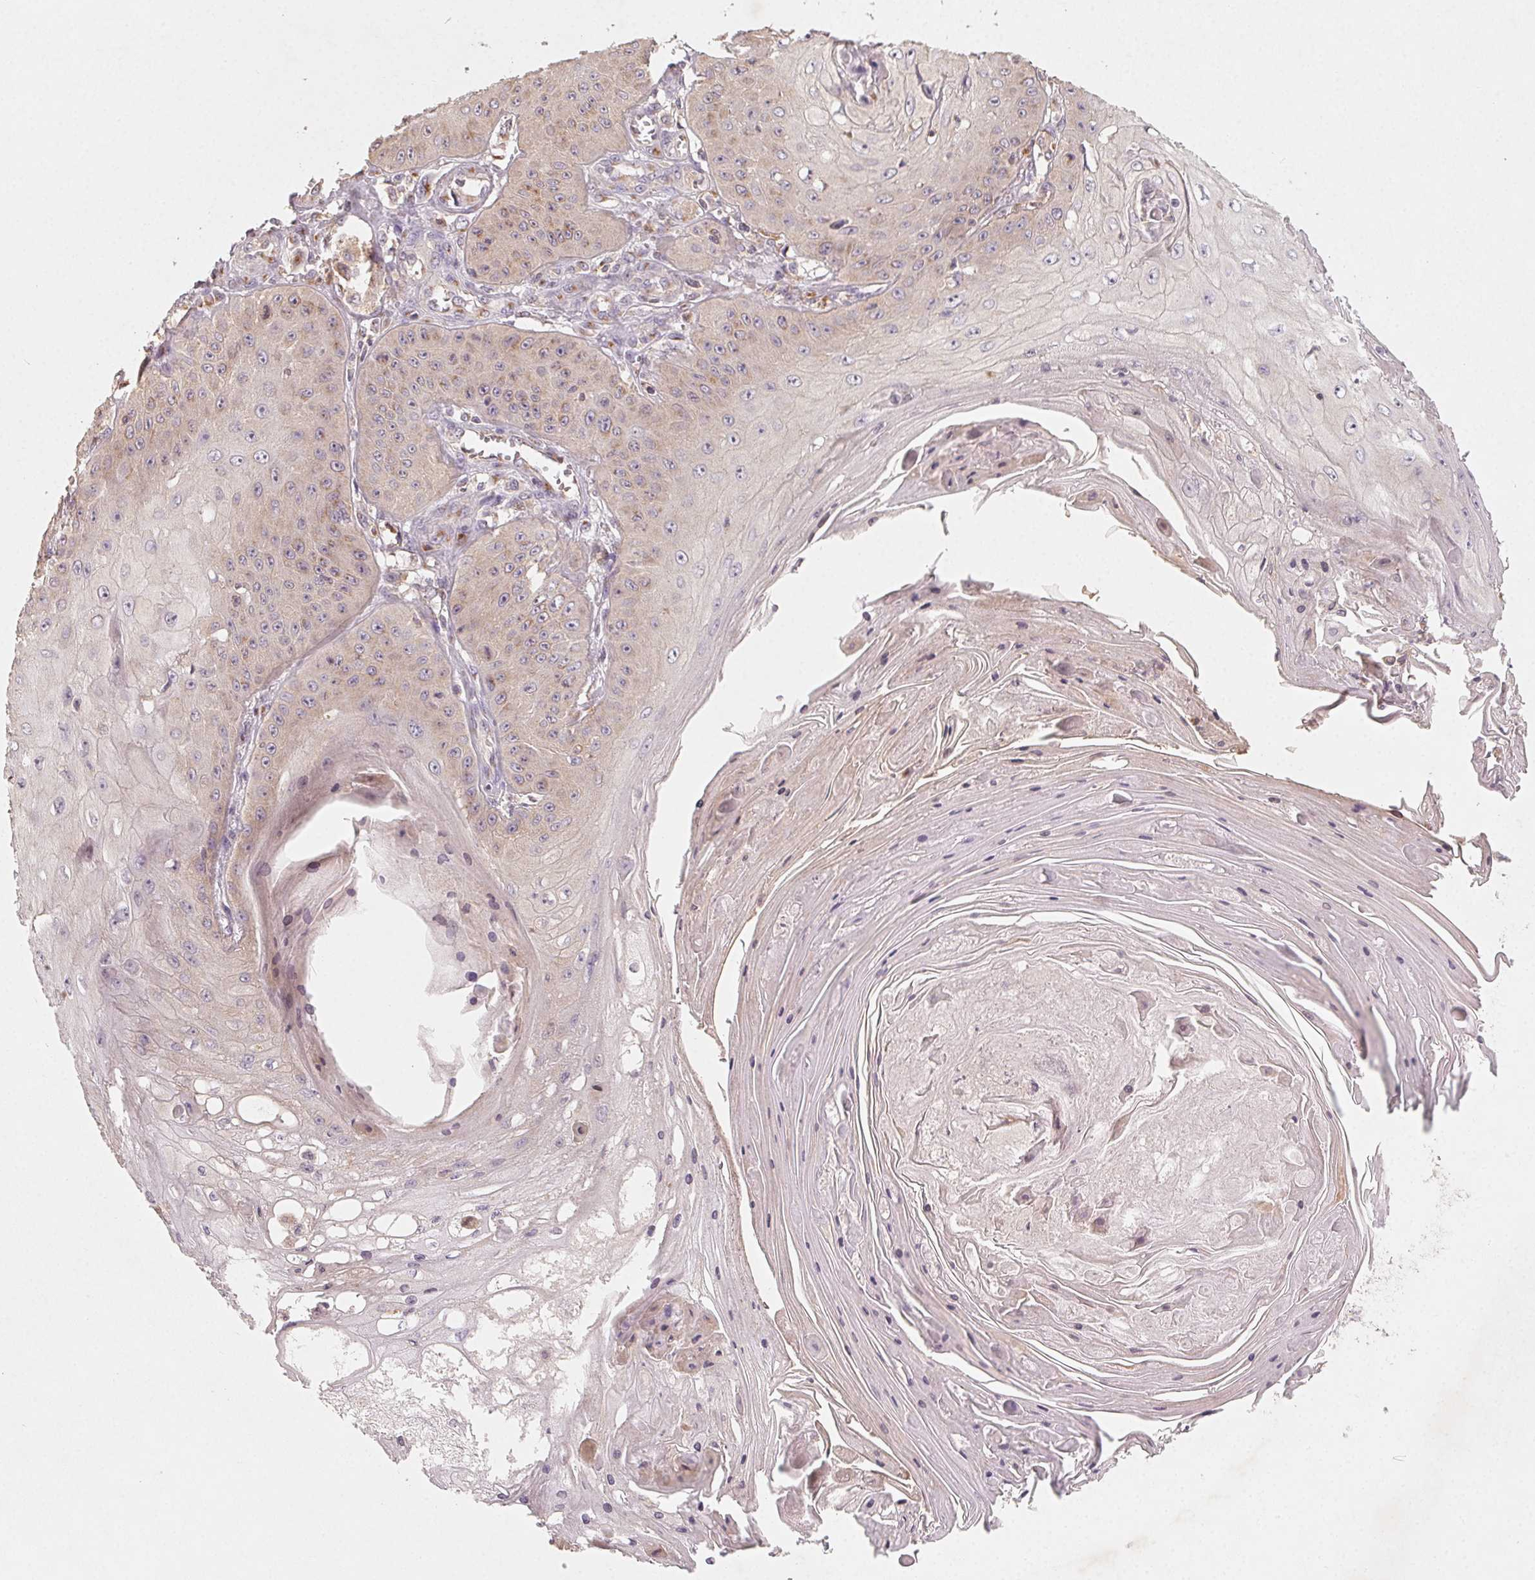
{"staining": {"intensity": "weak", "quantity": "25%-75%", "location": "cytoplasmic/membranous"}, "tissue": "skin cancer", "cell_type": "Tumor cells", "image_type": "cancer", "snomed": [{"axis": "morphology", "description": "Squamous cell carcinoma, NOS"}, {"axis": "topography", "description": "Skin"}], "caption": "Approximately 25%-75% of tumor cells in human skin cancer (squamous cell carcinoma) reveal weak cytoplasmic/membranous protein staining as visualized by brown immunohistochemical staining.", "gene": "AP1S1", "patient": {"sex": "male", "age": 70}}